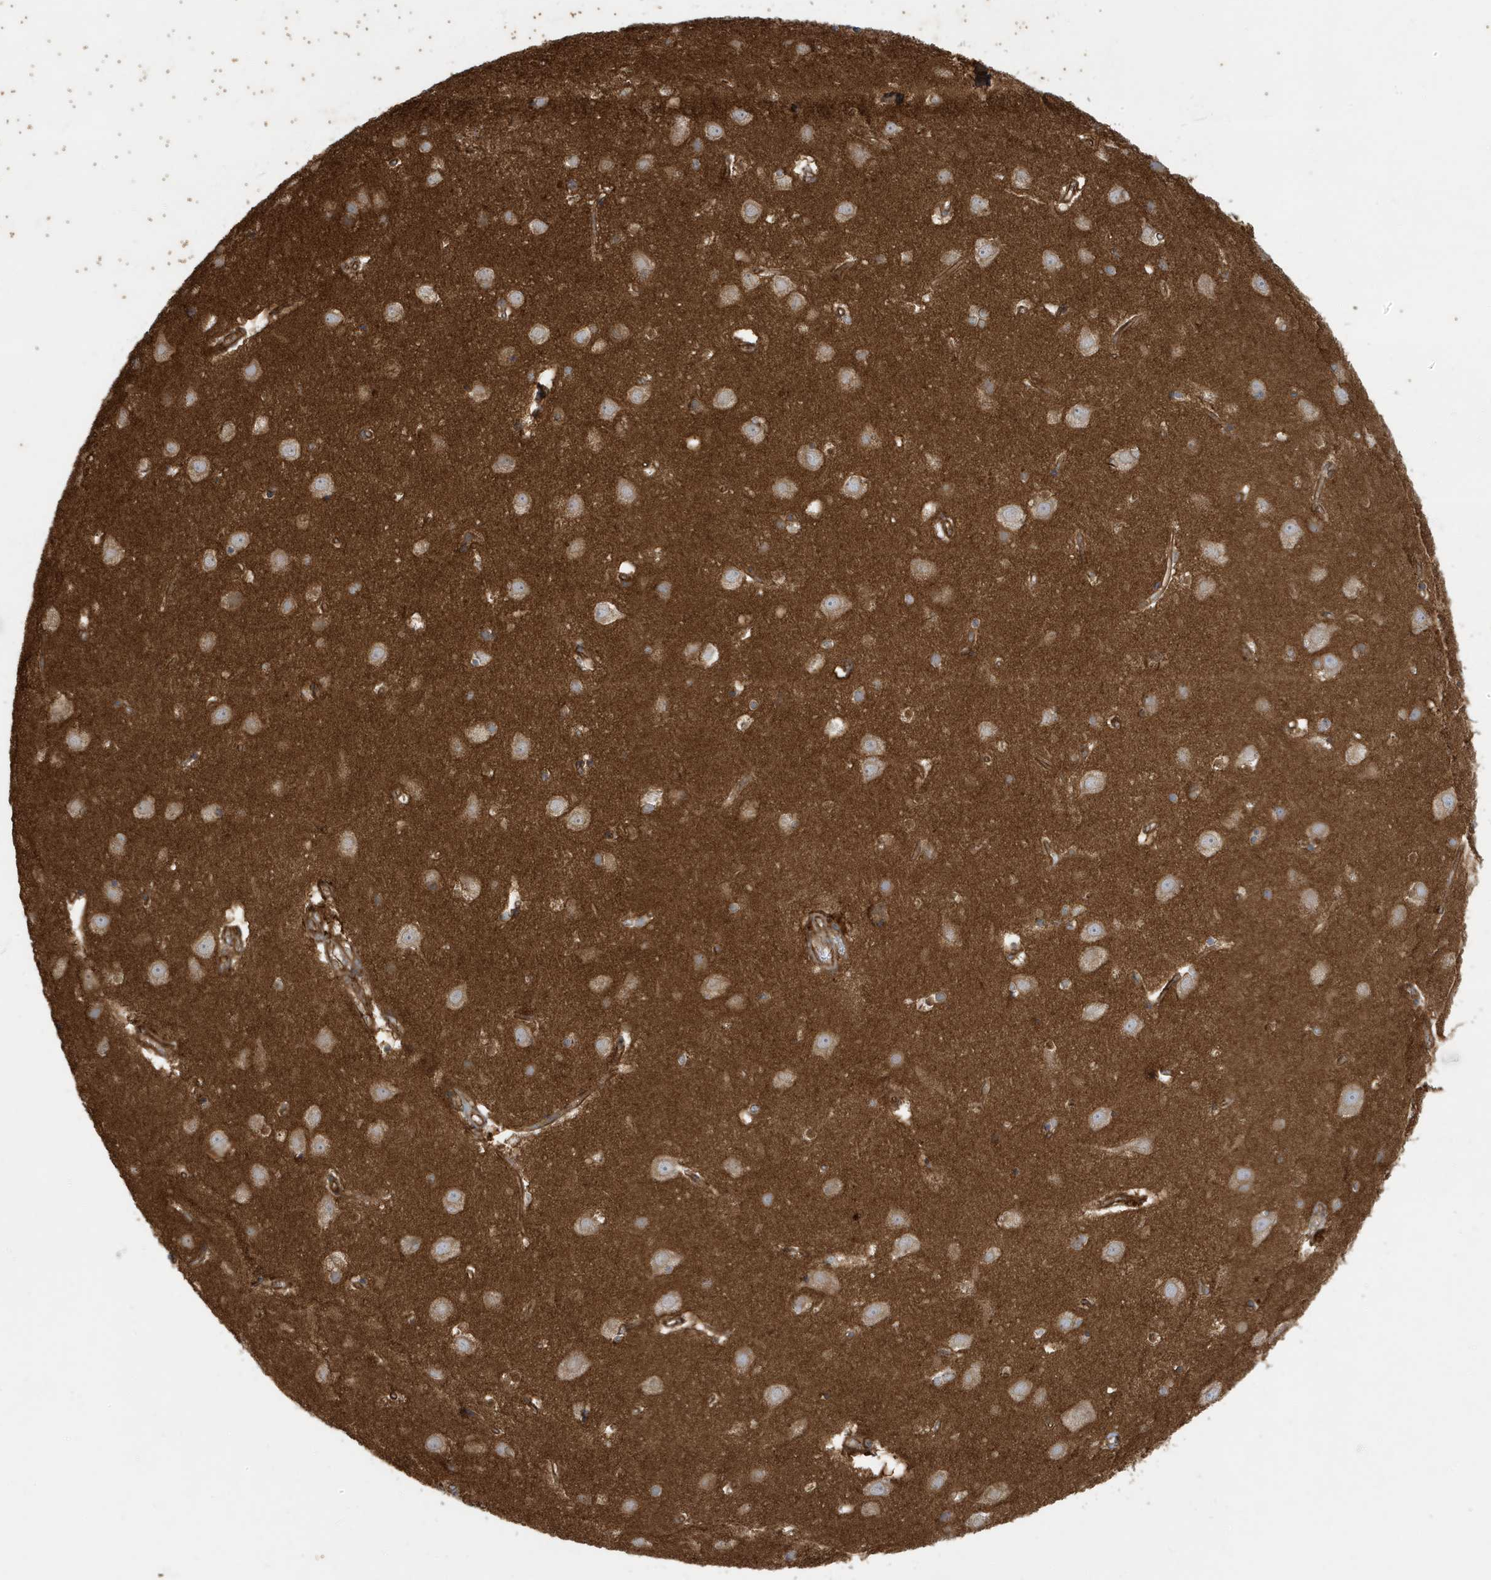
{"staining": {"intensity": "moderate", "quantity": ">75%", "location": "cytoplasmic/membranous"}, "tissue": "cerebral cortex", "cell_type": "Endothelial cells", "image_type": "normal", "snomed": [{"axis": "morphology", "description": "Normal tissue, NOS"}, {"axis": "topography", "description": "Cerebral cortex"}], "caption": "Normal cerebral cortex shows moderate cytoplasmic/membranous expression in approximately >75% of endothelial cells.", "gene": "ATP23", "patient": {"sex": "male", "age": 54}}